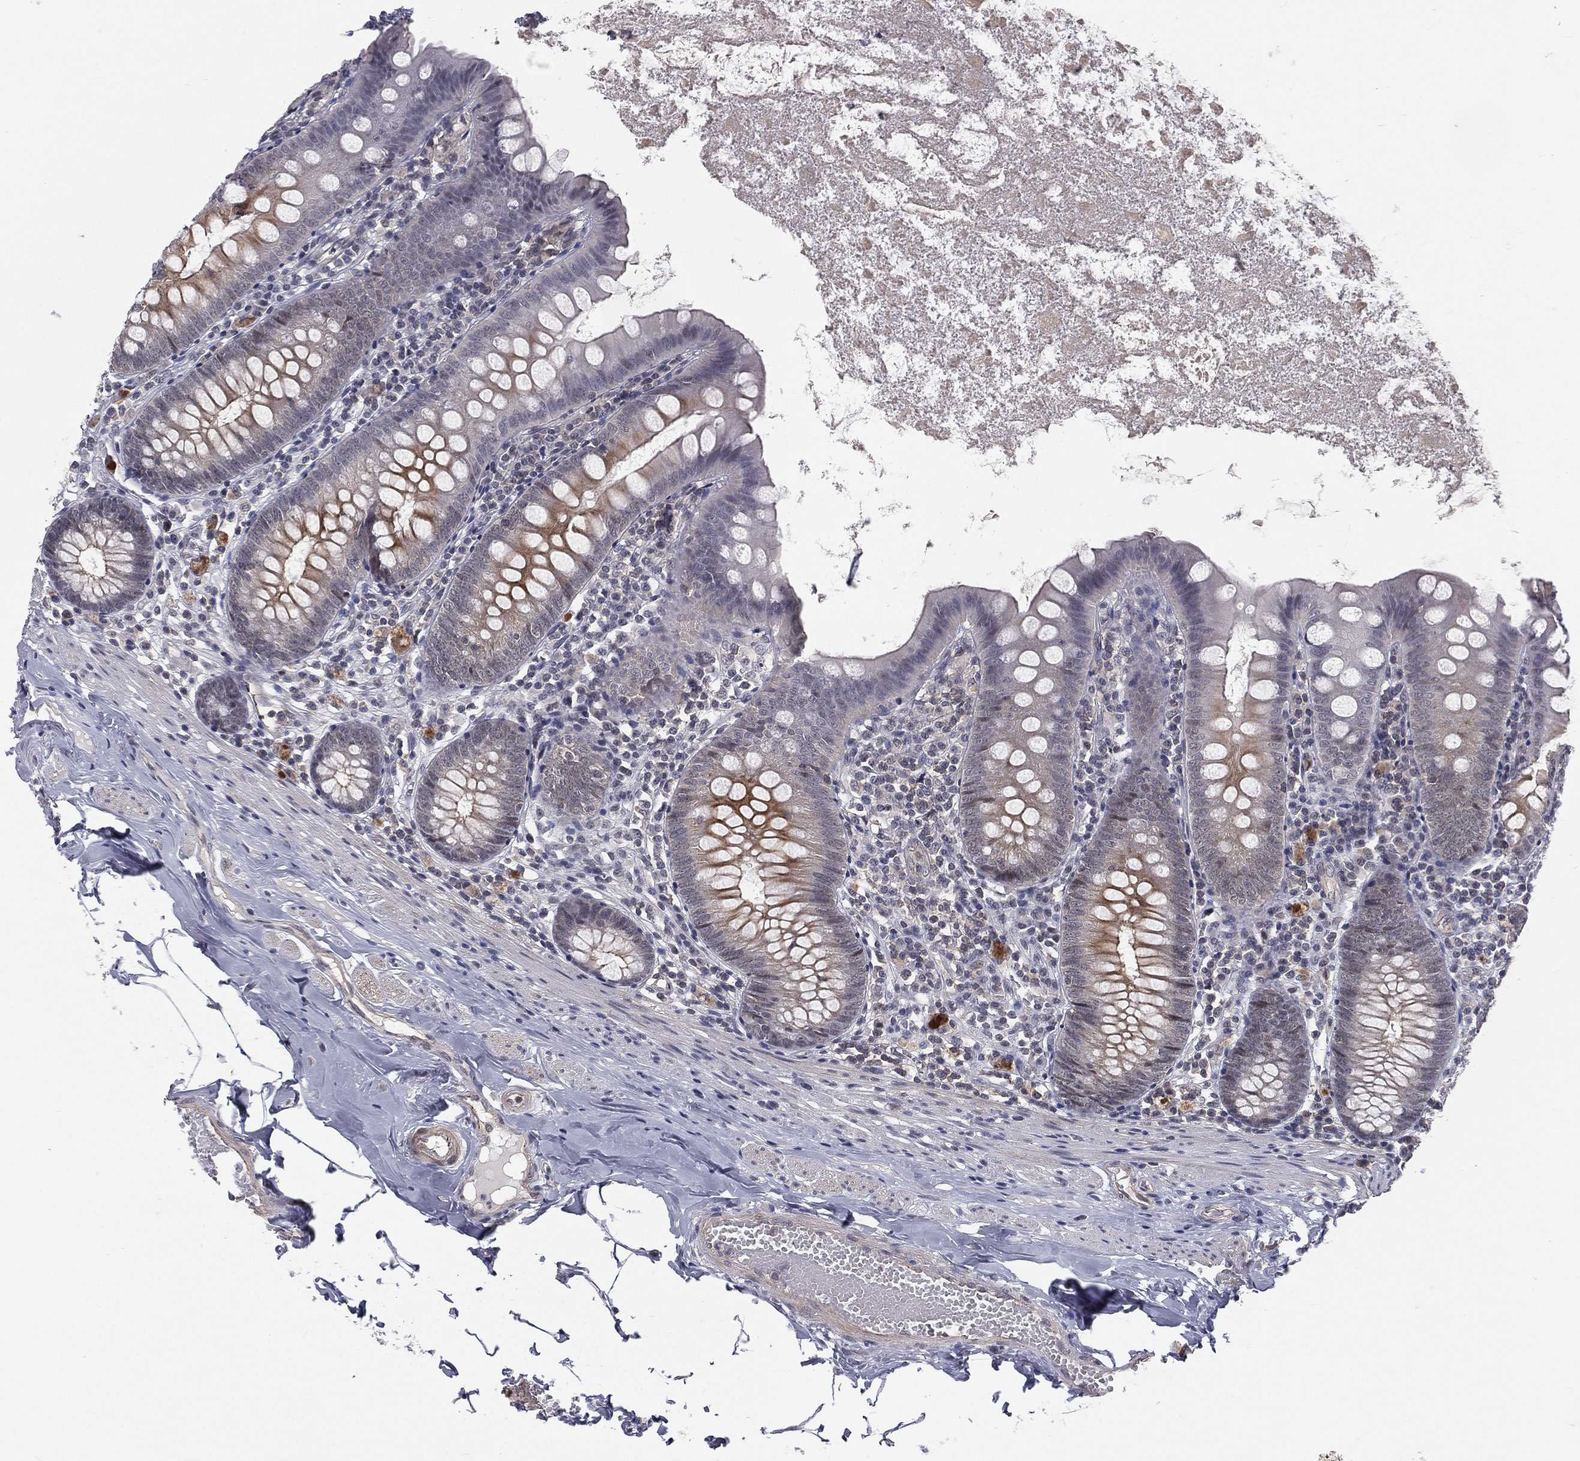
{"staining": {"intensity": "moderate", "quantity": "25%-75%", "location": "cytoplasmic/membranous"}, "tissue": "appendix", "cell_type": "Glandular cells", "image_type": "normal", "snomed": [{"axis": "morphology", "description": "Normal tissue, NOS"}, {"axis": "topography", "description": "Appendix"}], "caption": "Approximately 25%-75% of glandular cells in normal appendix show moderate cytoplasmic/membranous protein expression as visualized by brown immunohistochemical staining.", "gene": "MORC2", "patient": {"sex": "female", "age": 82}}